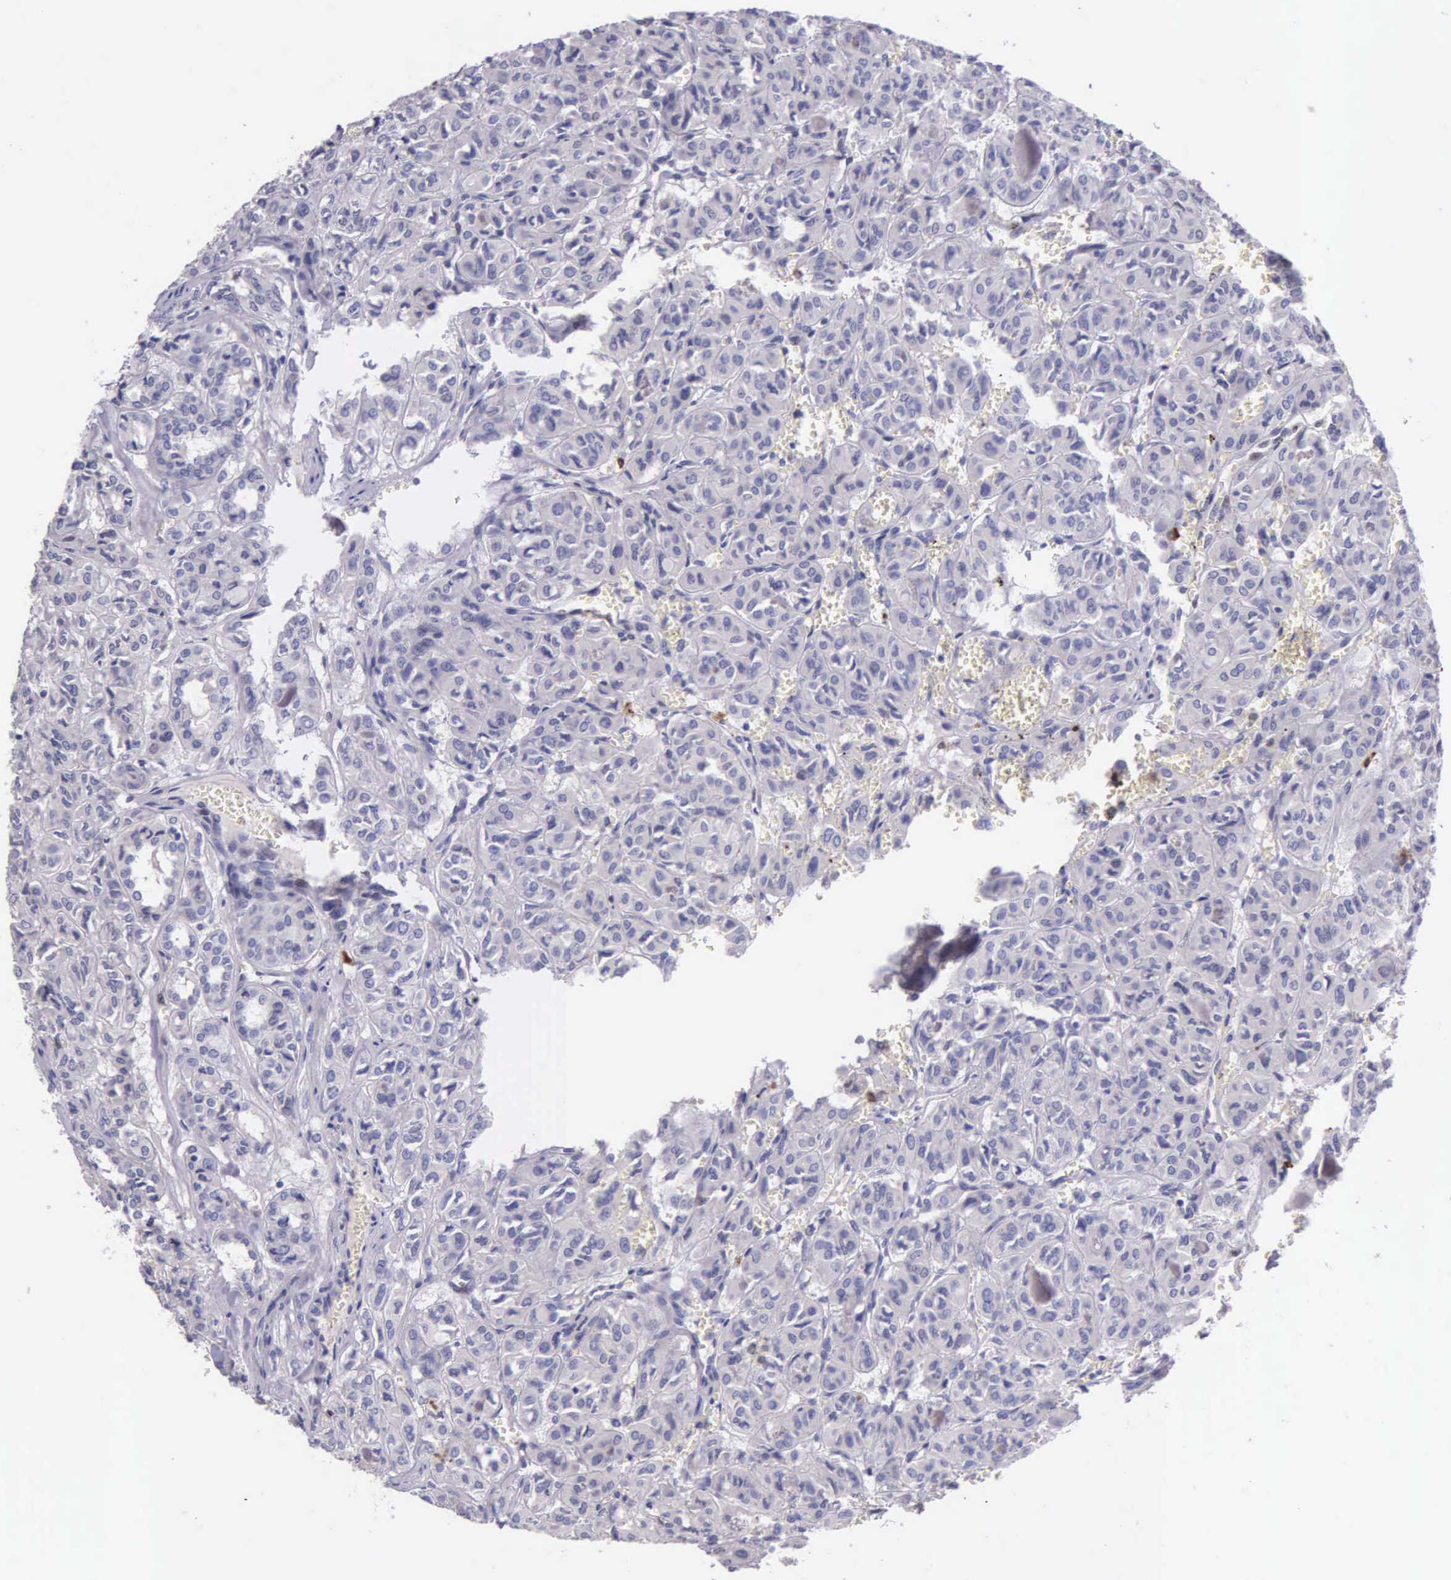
{"staining": {"intensity": "weak", "quantity": "<25%", "location": "nuclear"}, "tissue": "thyroid cancer", "cell_type": "Tumor cells", "image_type": "cancer", "snomed": [{"axis": "morphology", "description": "Follicular adenoma carcinoma, NOS"}, {"axis": "topography", "description": "Thyroid gland"}], "caption": "A high-resolution histopathology image shows immunohistochemistry (IHC) staining of follicular adenoma carcinoma (thyroid), which reveals no significant positivity in tumor cells.", "gene": "MCM5", "patient": {"sex": "female", "age": 71}}